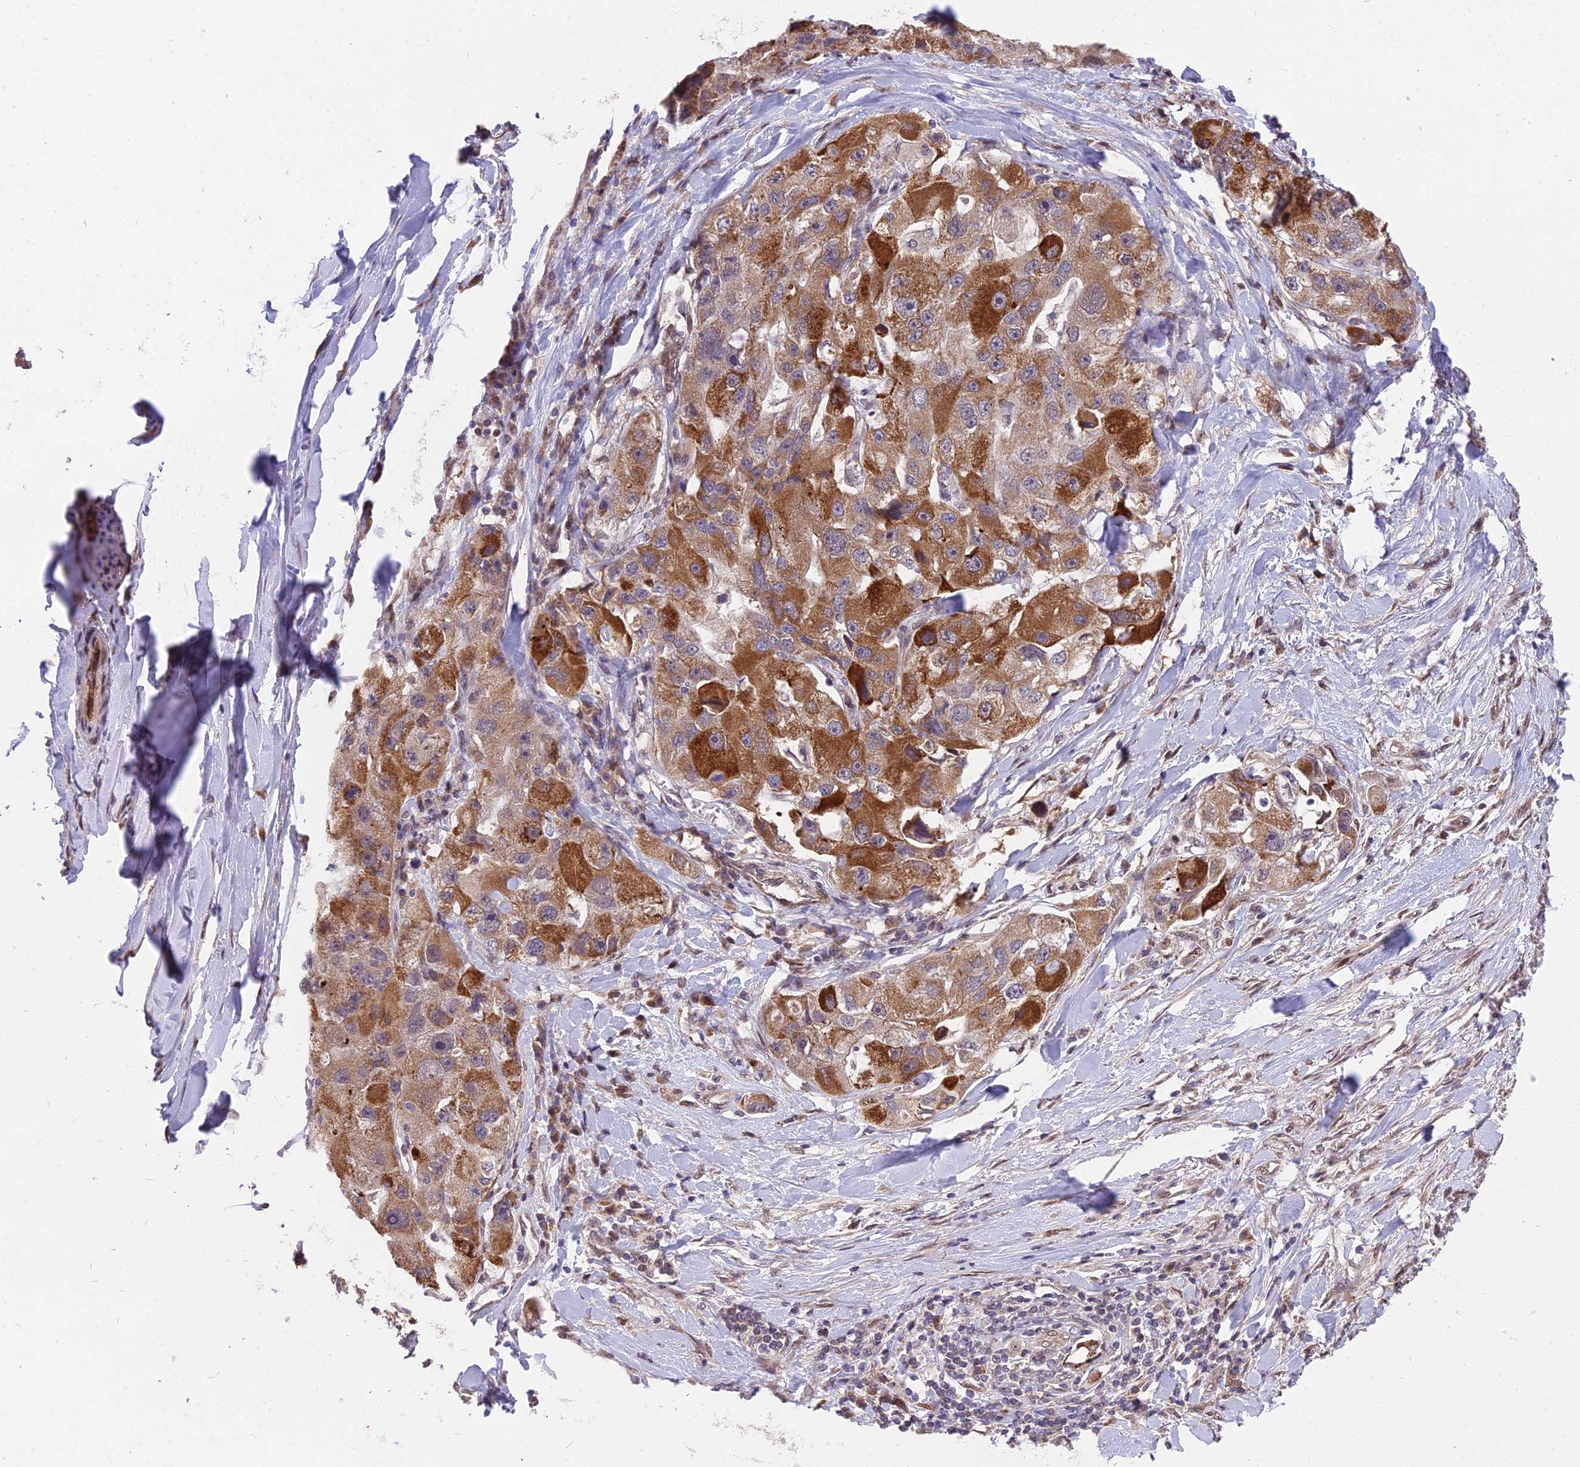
{"staining": {"intensity": "strong", "quantity": ">75%", "location": "cytoplasmic/membranous"}, "tissue": "lung cancer", "cell_type": "Tumor cells", "image_type": "cancer", "snomed": [{"axis": "morphology", "description": "Adenocarcinoma, NOS"}, {"axis": "topography", "description": "Lung"}], "caption": "Human adenocarcinoma (lung) stained with a brown dye displays strong cytoplasmic/membranous positive positivity in about >75% of tumor cells.", "gene": "CYP2R1", "patient": {"sex": "female", "age": 54}}